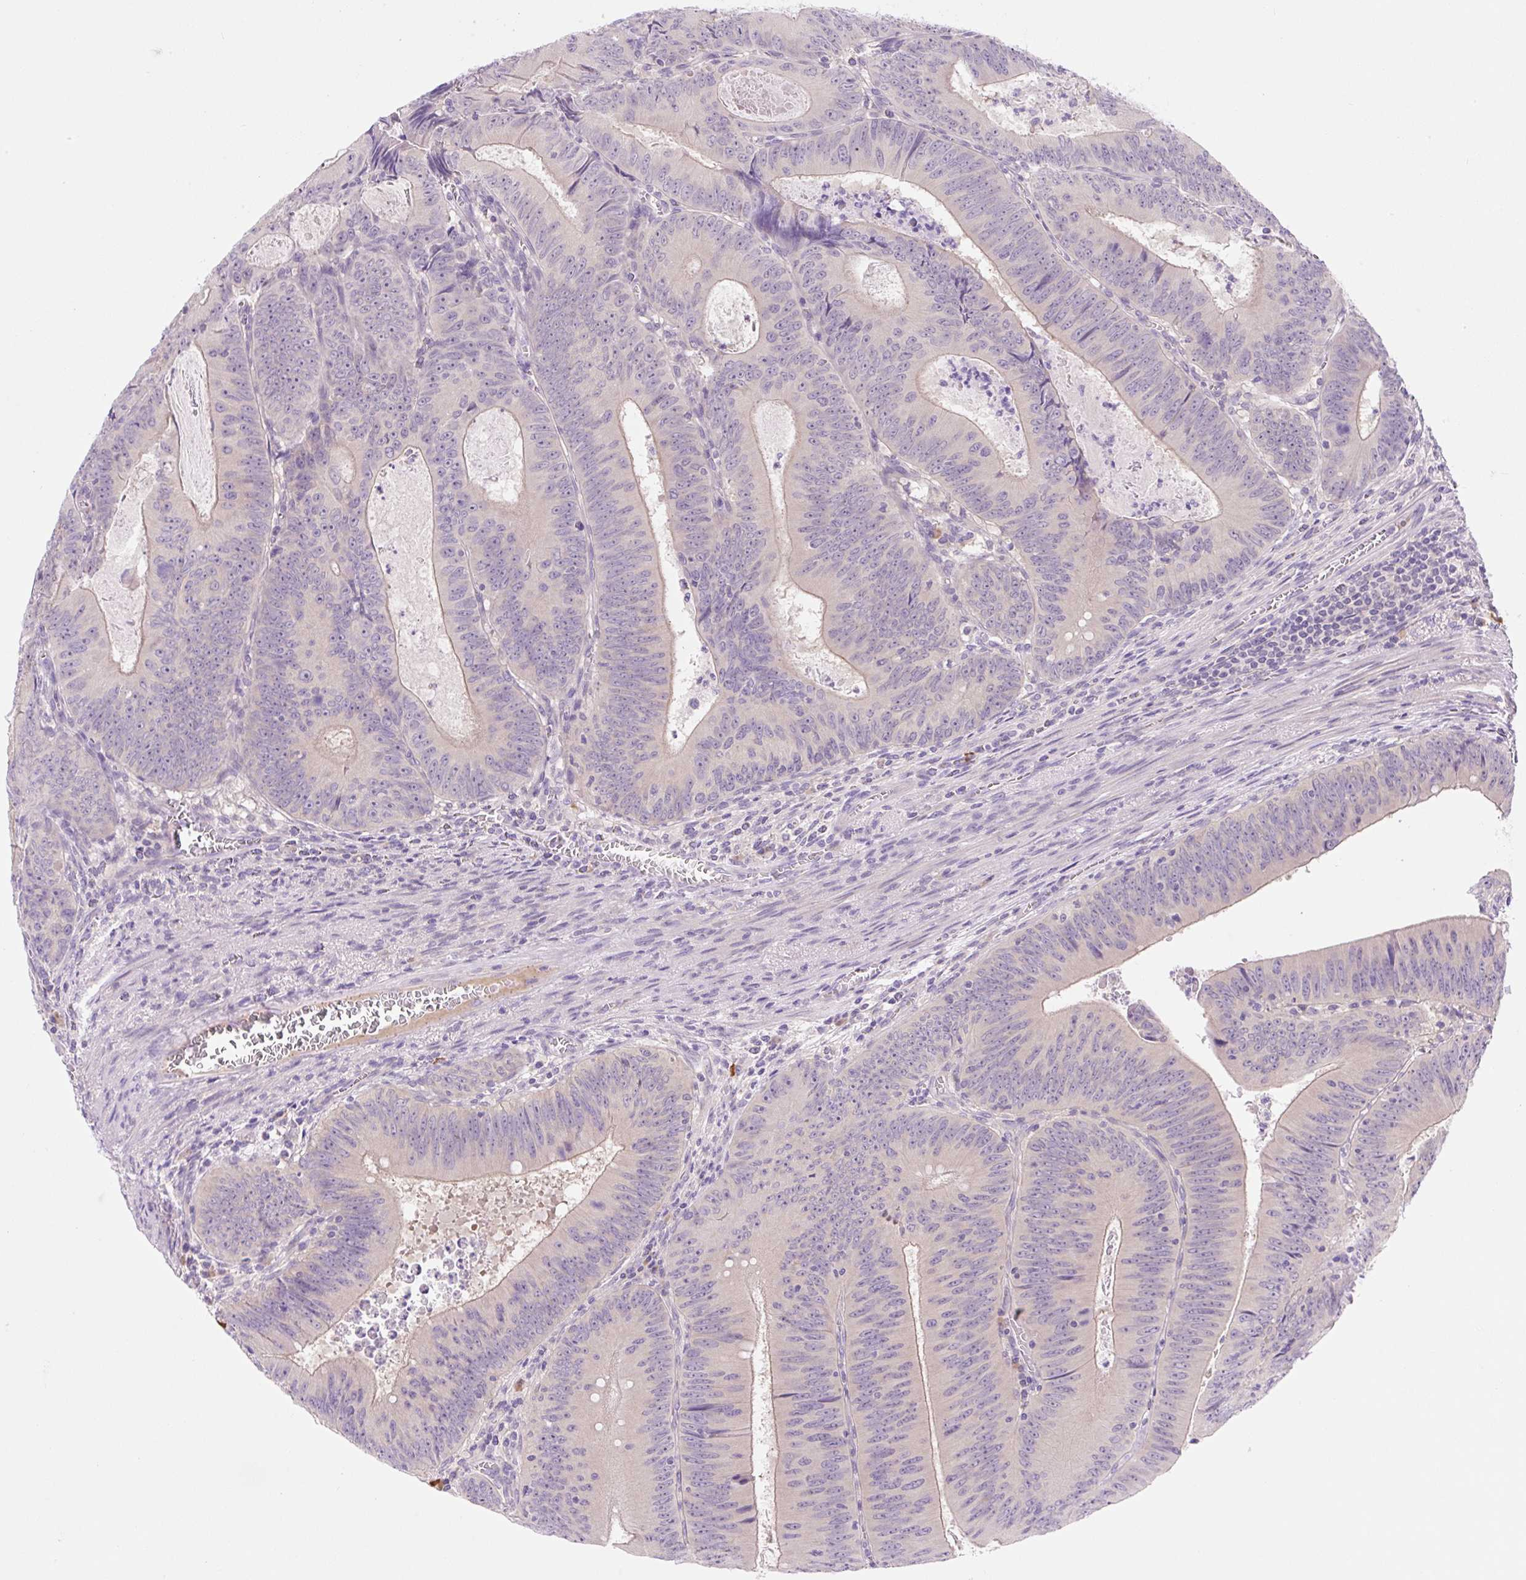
{"staining": {"intensity": "weak", "quantity": "<25%", "location": "cytoplasmic/membranous"}, "tissue": "colorectal cancer", "cell_type": "Tumor cells", "image_type": "cancer", "snomed": [{"axis": "morphology", "description": "Adenocarcinoma, NOS"}, {"axis": "topography", "description": "Rectum"}], "caption": "IHC photomicrograph of neoplastic tissue: human colorectal cancer (adenocarcinoma) stained with DAB demonstrates no significant protein positivity in tumor cells.", "gene": "CELF6", "patient": {"sex": "female", "age": 72}}